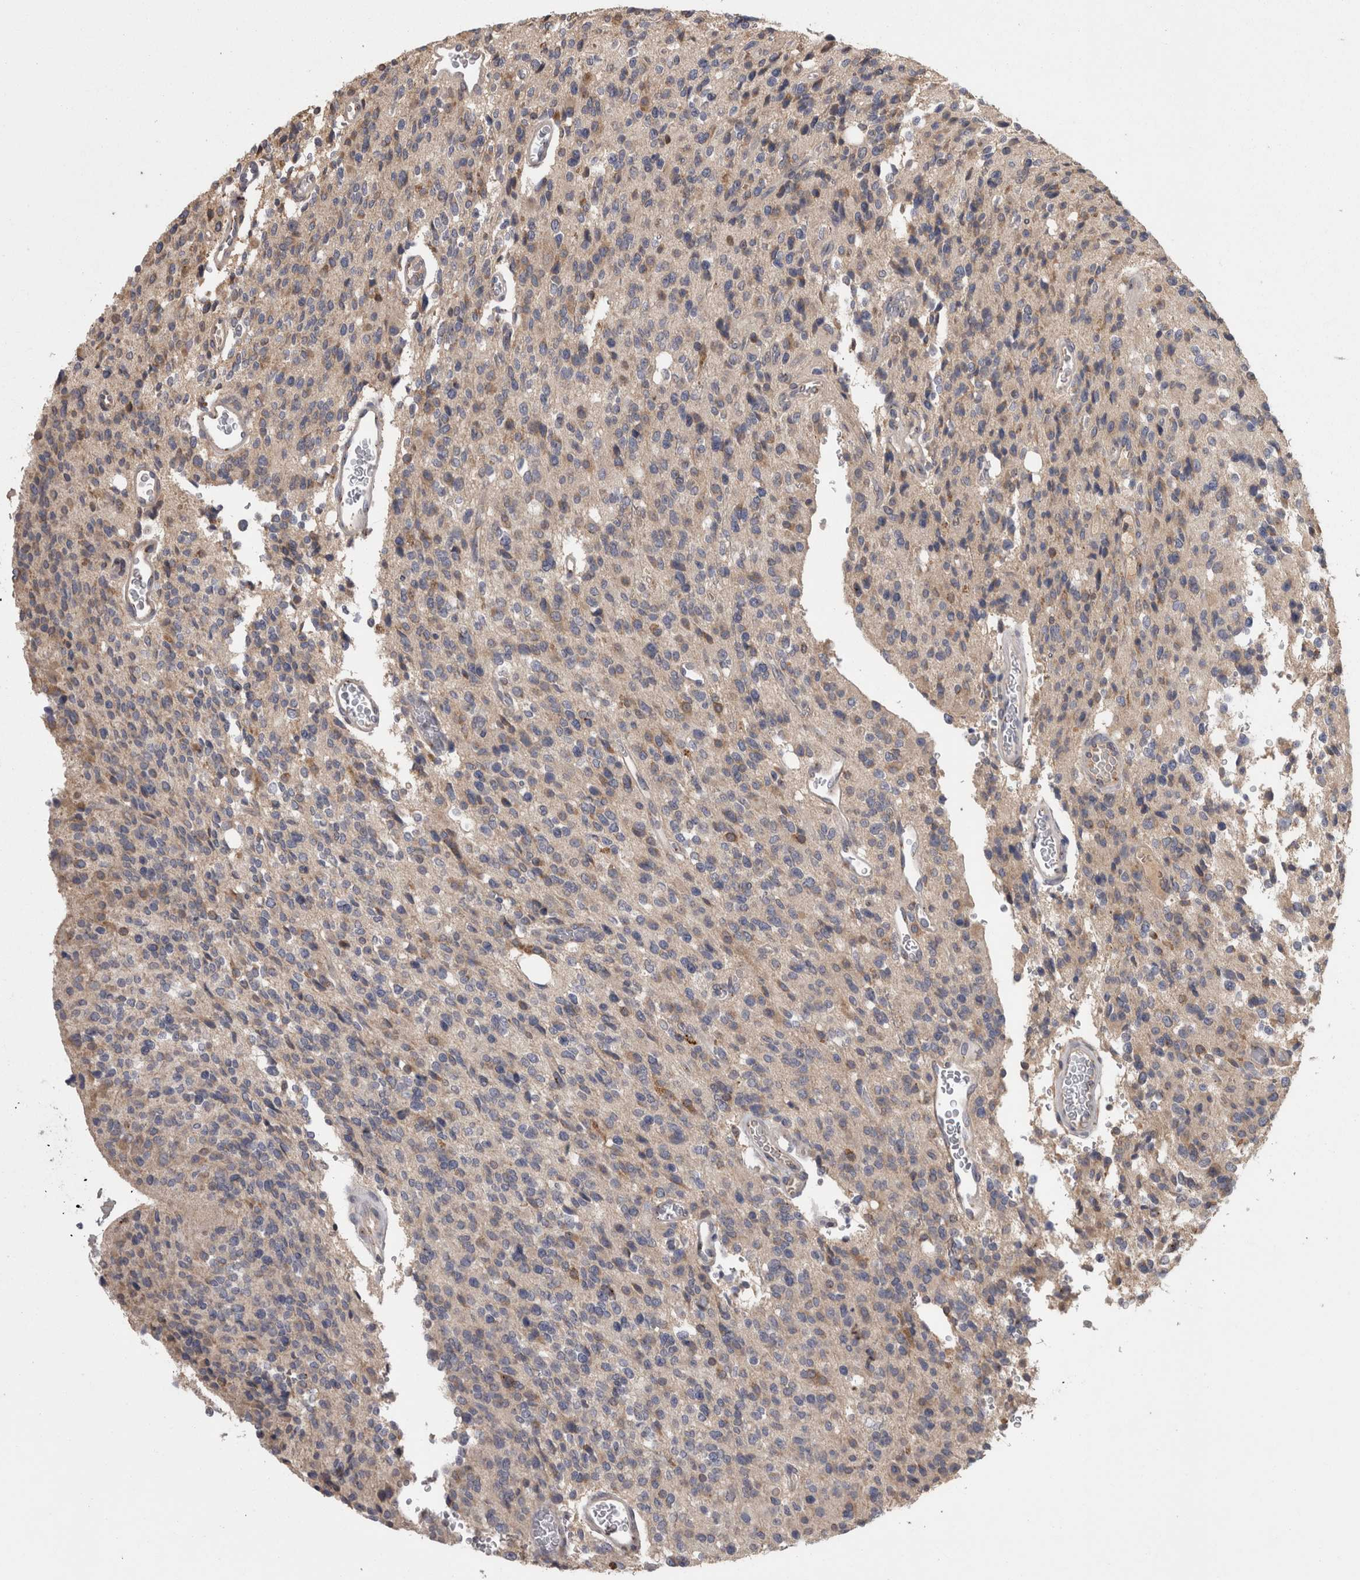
{"staining": {"intensity": "weak", "quantity": "<25%", "location": "cytoplasmic/membranous"}, "tissue": "glioma", "cell_type": "Tumor cells", "image_type": "cancer", "snomed": [{"axis": "morphology", "description": "Glioma, malignant, High grade"}, {"axis": "topography", "description": "Brain"}], "caption": "The image reveals no significant positivity in tumor cells of glioma.", "gene": "PCM1", "patient": {"sex": "male", "age": 34}}